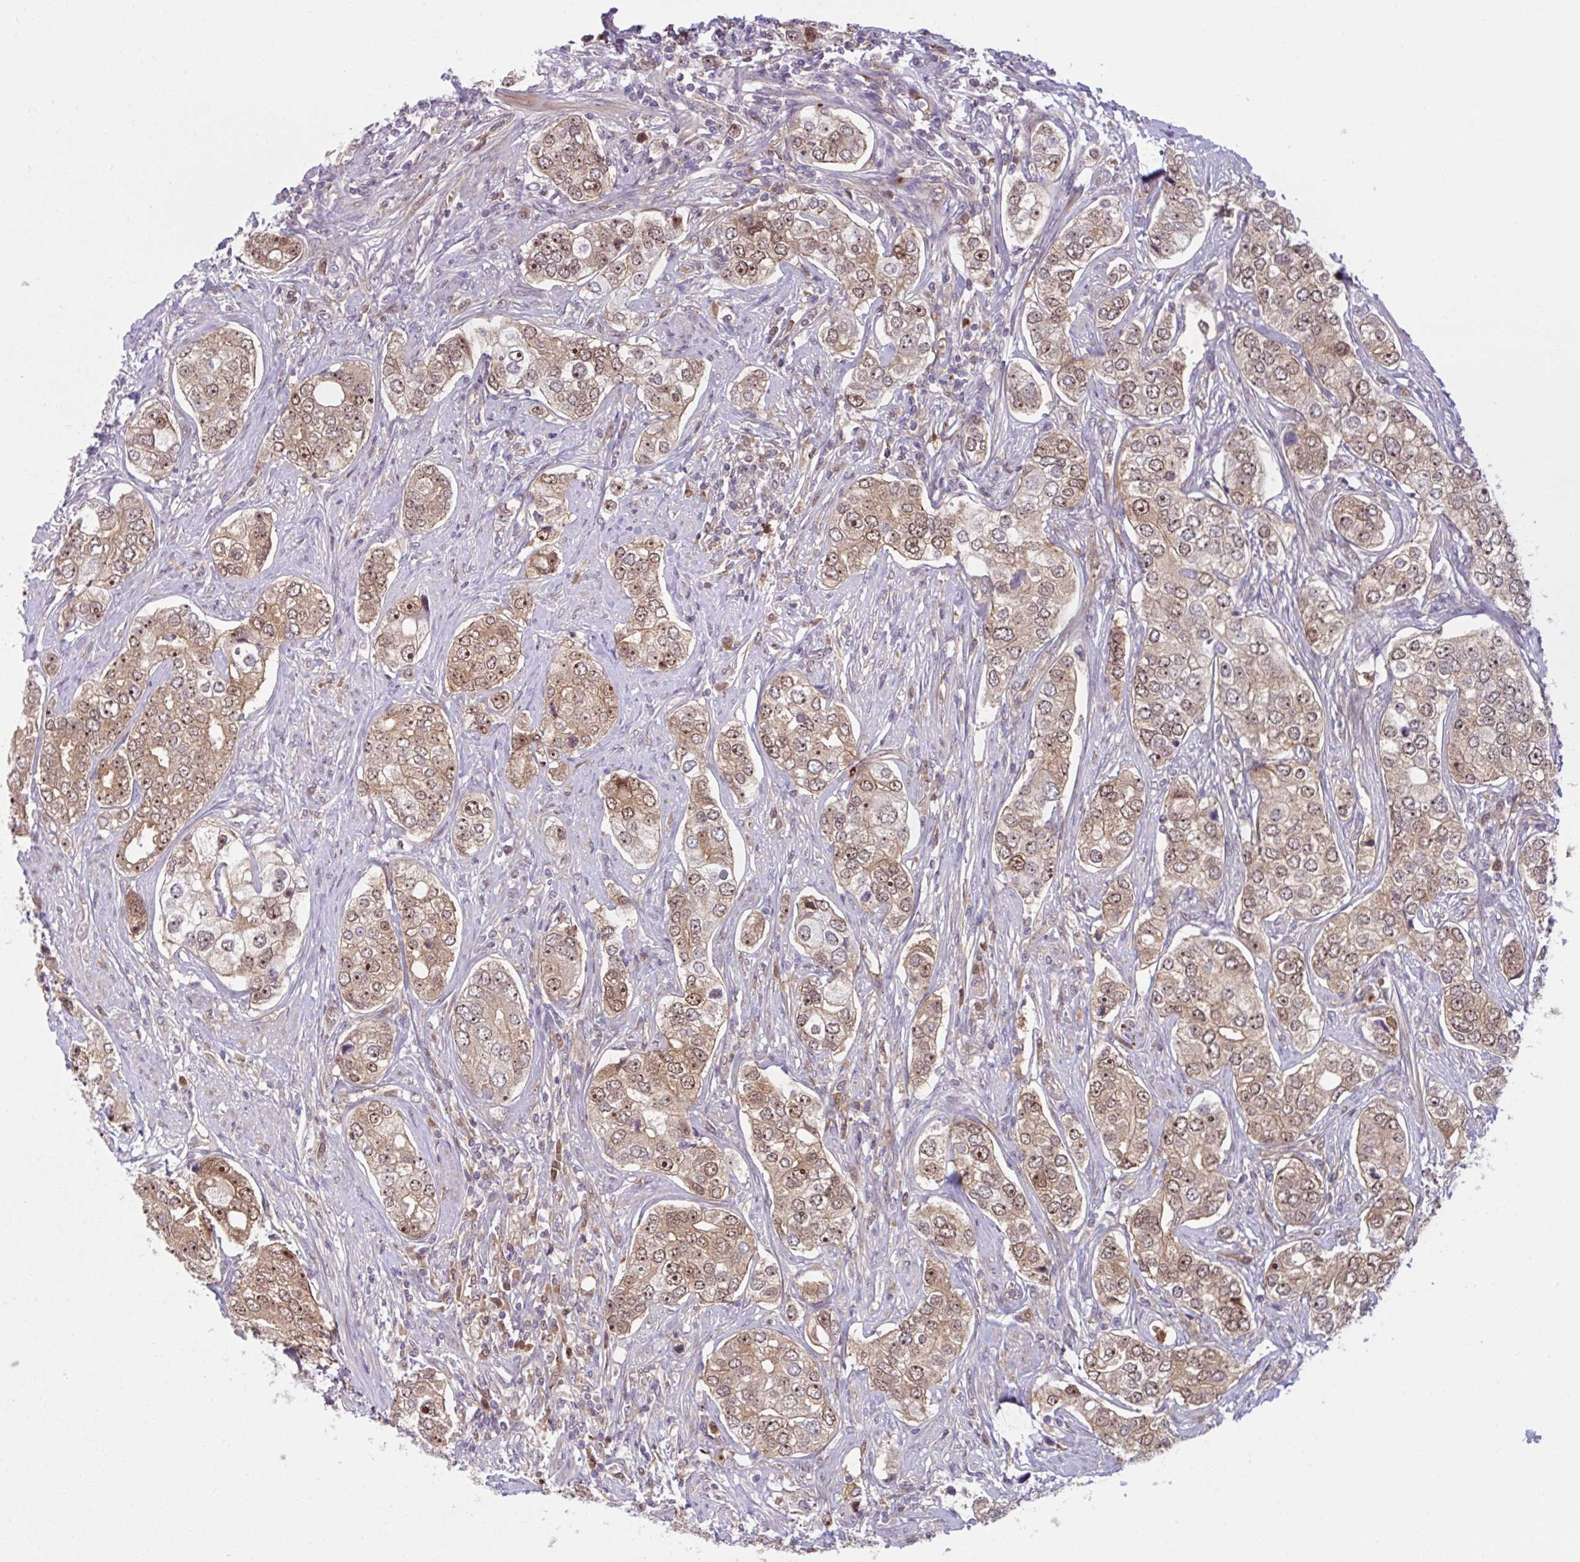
{"staining": {"intensity": "moderate", "quantity": ">75%", "location": "cytoplasmic/membranous,nuclear"}, "tissue": "prostate cancer", "cell_type": "Tumor cells", "image_type": "cancer", "snomed": [{"axis": "morphology", "description": "Adenocarcinoma, High grade"}, {"axis": "topography", "description": "Prostate"}], "caption": "Tumor cells show moderate cytoplasmic/membranous and nuclear positivity in about >75% of cells in prostate high-grade adenocarcinoma.", "gene": "HMBS", "patient": {"sex": "male", "age": 60}}